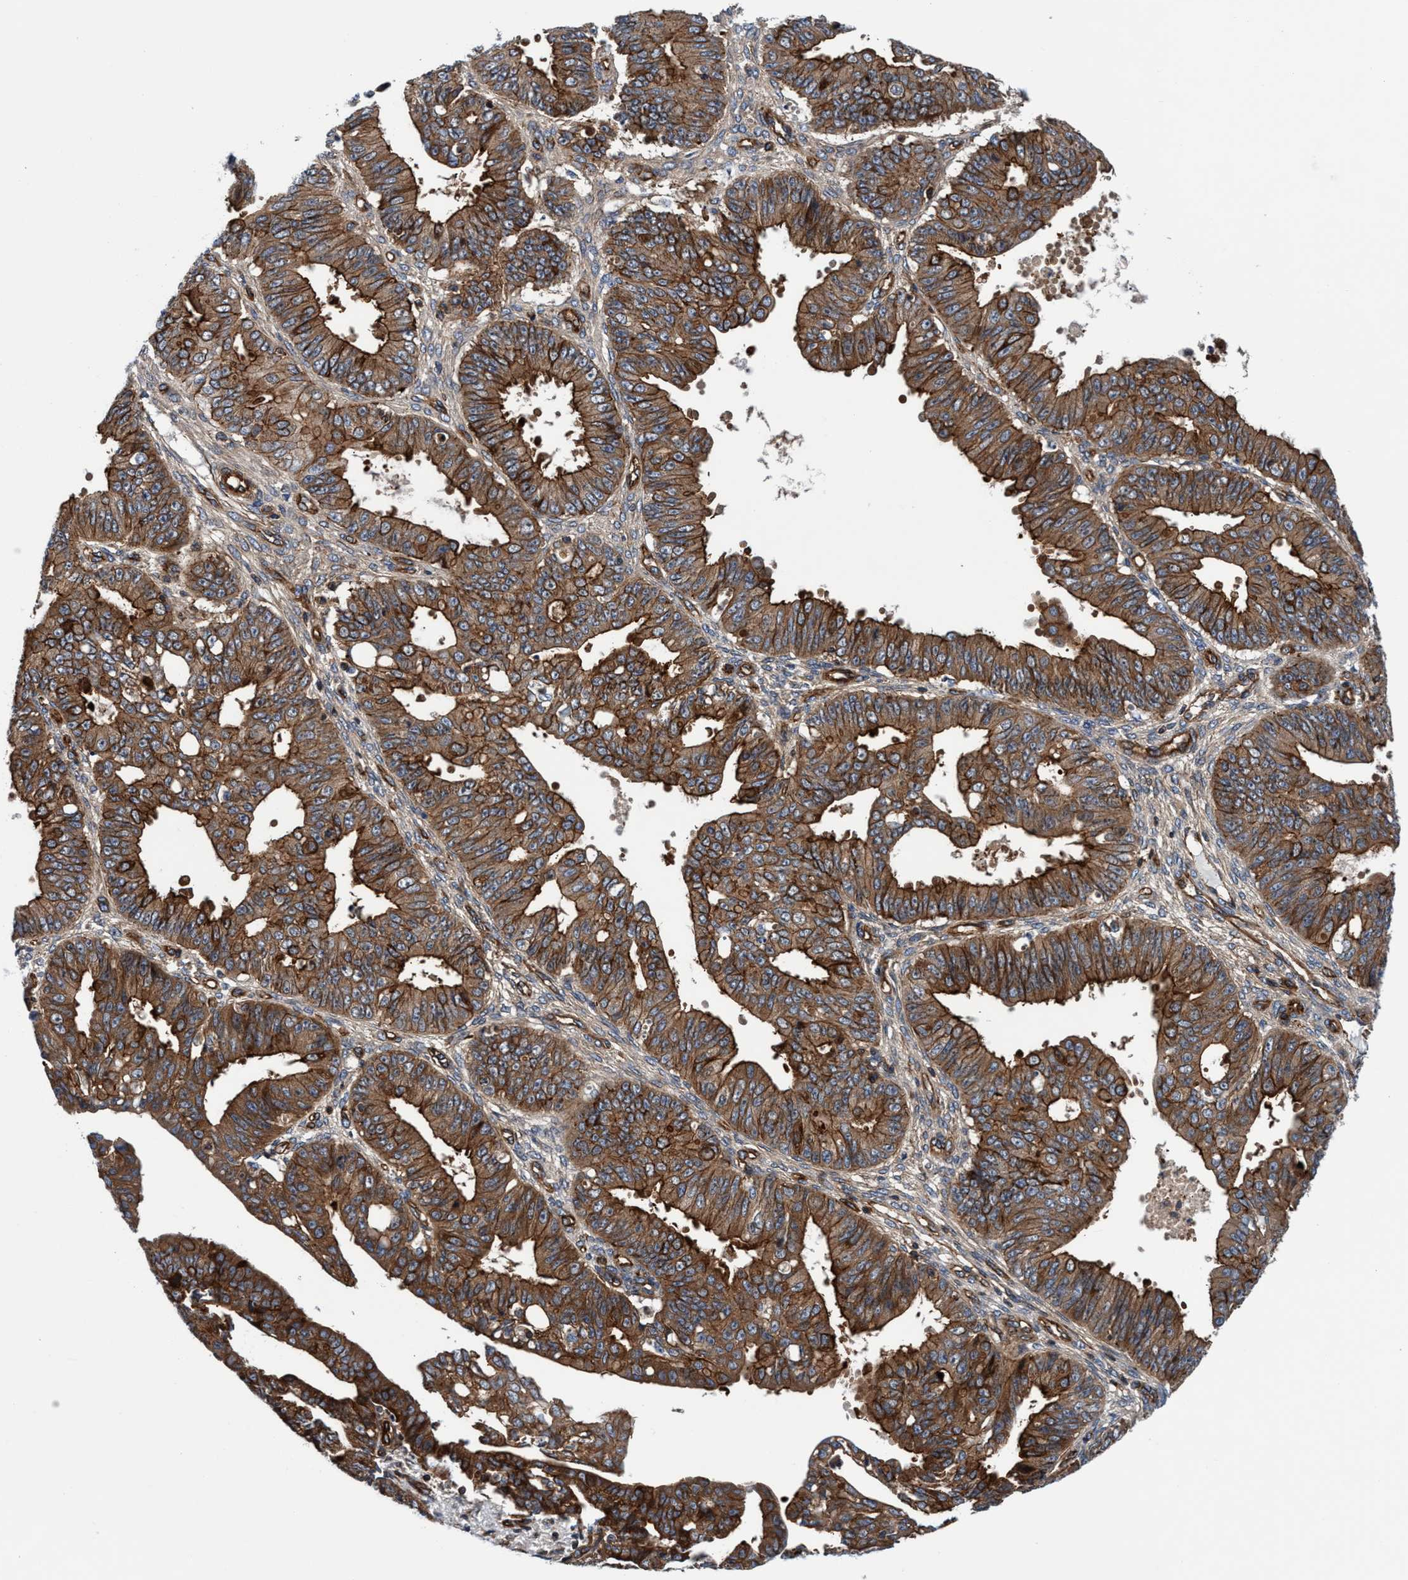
{"staining": {"intensity": "strong", "quantity": ">75%", "location": "cytoplasmic/membranous"}, "tissue": "ovarian cancer", "cell_type": "Tumor cells", "image_type": "cancer", "snomed": [{"axis": "morphology", "description": "Carcinoma, endometroid"}, {"axis": "topography", "description": "Ovary"}], "caption": "There is high levels of strong cytoplasmic/membranous staining in tumor cells of ovarian endometroid carcinoma, as demonstrated by immunohistochemical staining (brown color).", "gene": "MCM3AP", "patient": {"sex": "female", "age": 42}}